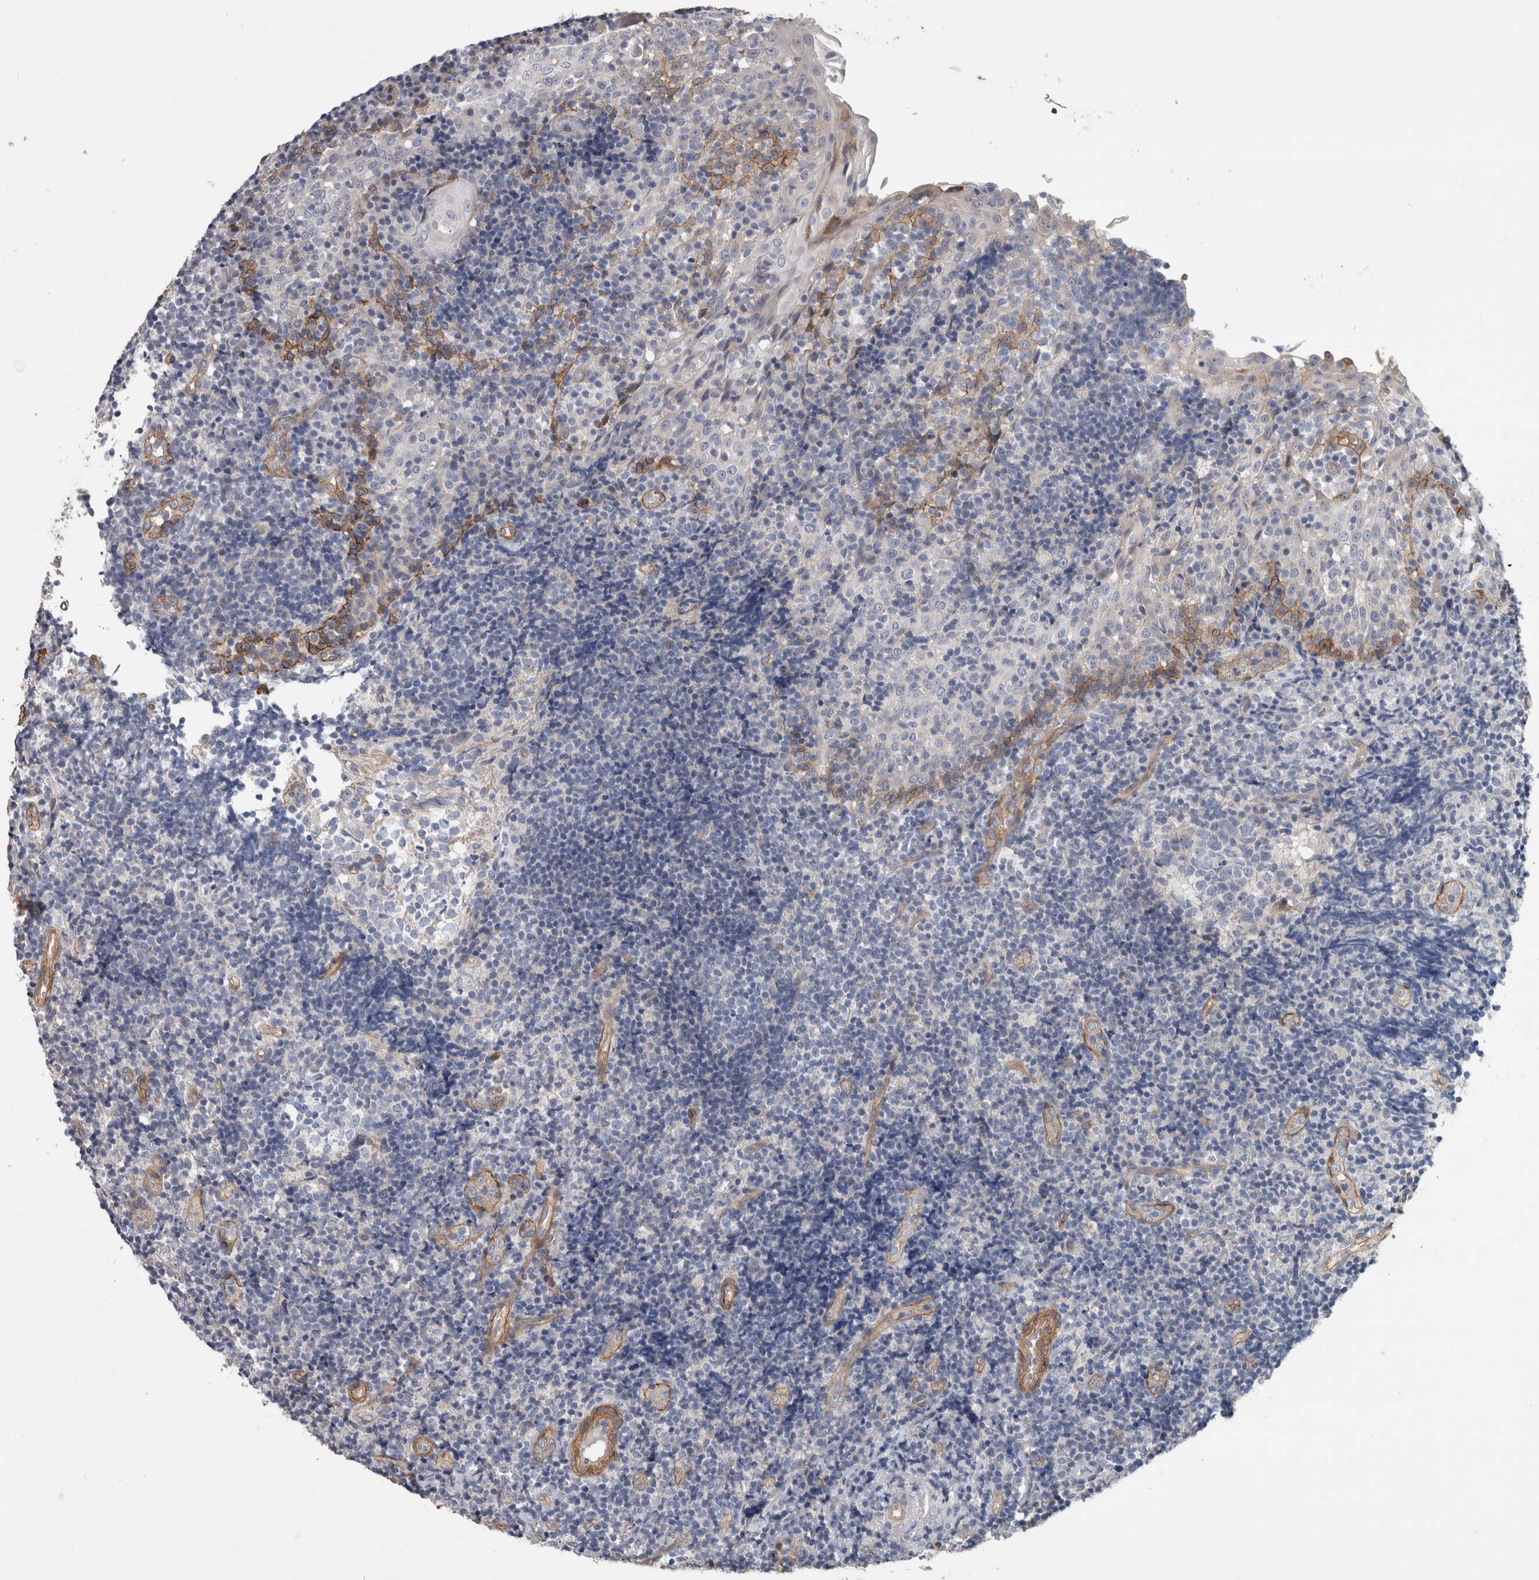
{"staining": {"intensity": "negative", "quantity": "none", "location": "none"}, "tissue": "tonsil", "cell_type": "Germinal center cells", "image_type": "normal", "snomed": [{"axis": "morphology", "description": "Normal tissue, NOS"}, {"axis": "topography", "description": "Tonsil"}], "caption": "A histopathology image of human tonsil is negative for staining in germinal center cells. (DAB (3,3'-diaminobenzidine) immunohistochemistry, high magnification).", "gene": "BCAM", "patient": {"sex": "female", "age": 40}}